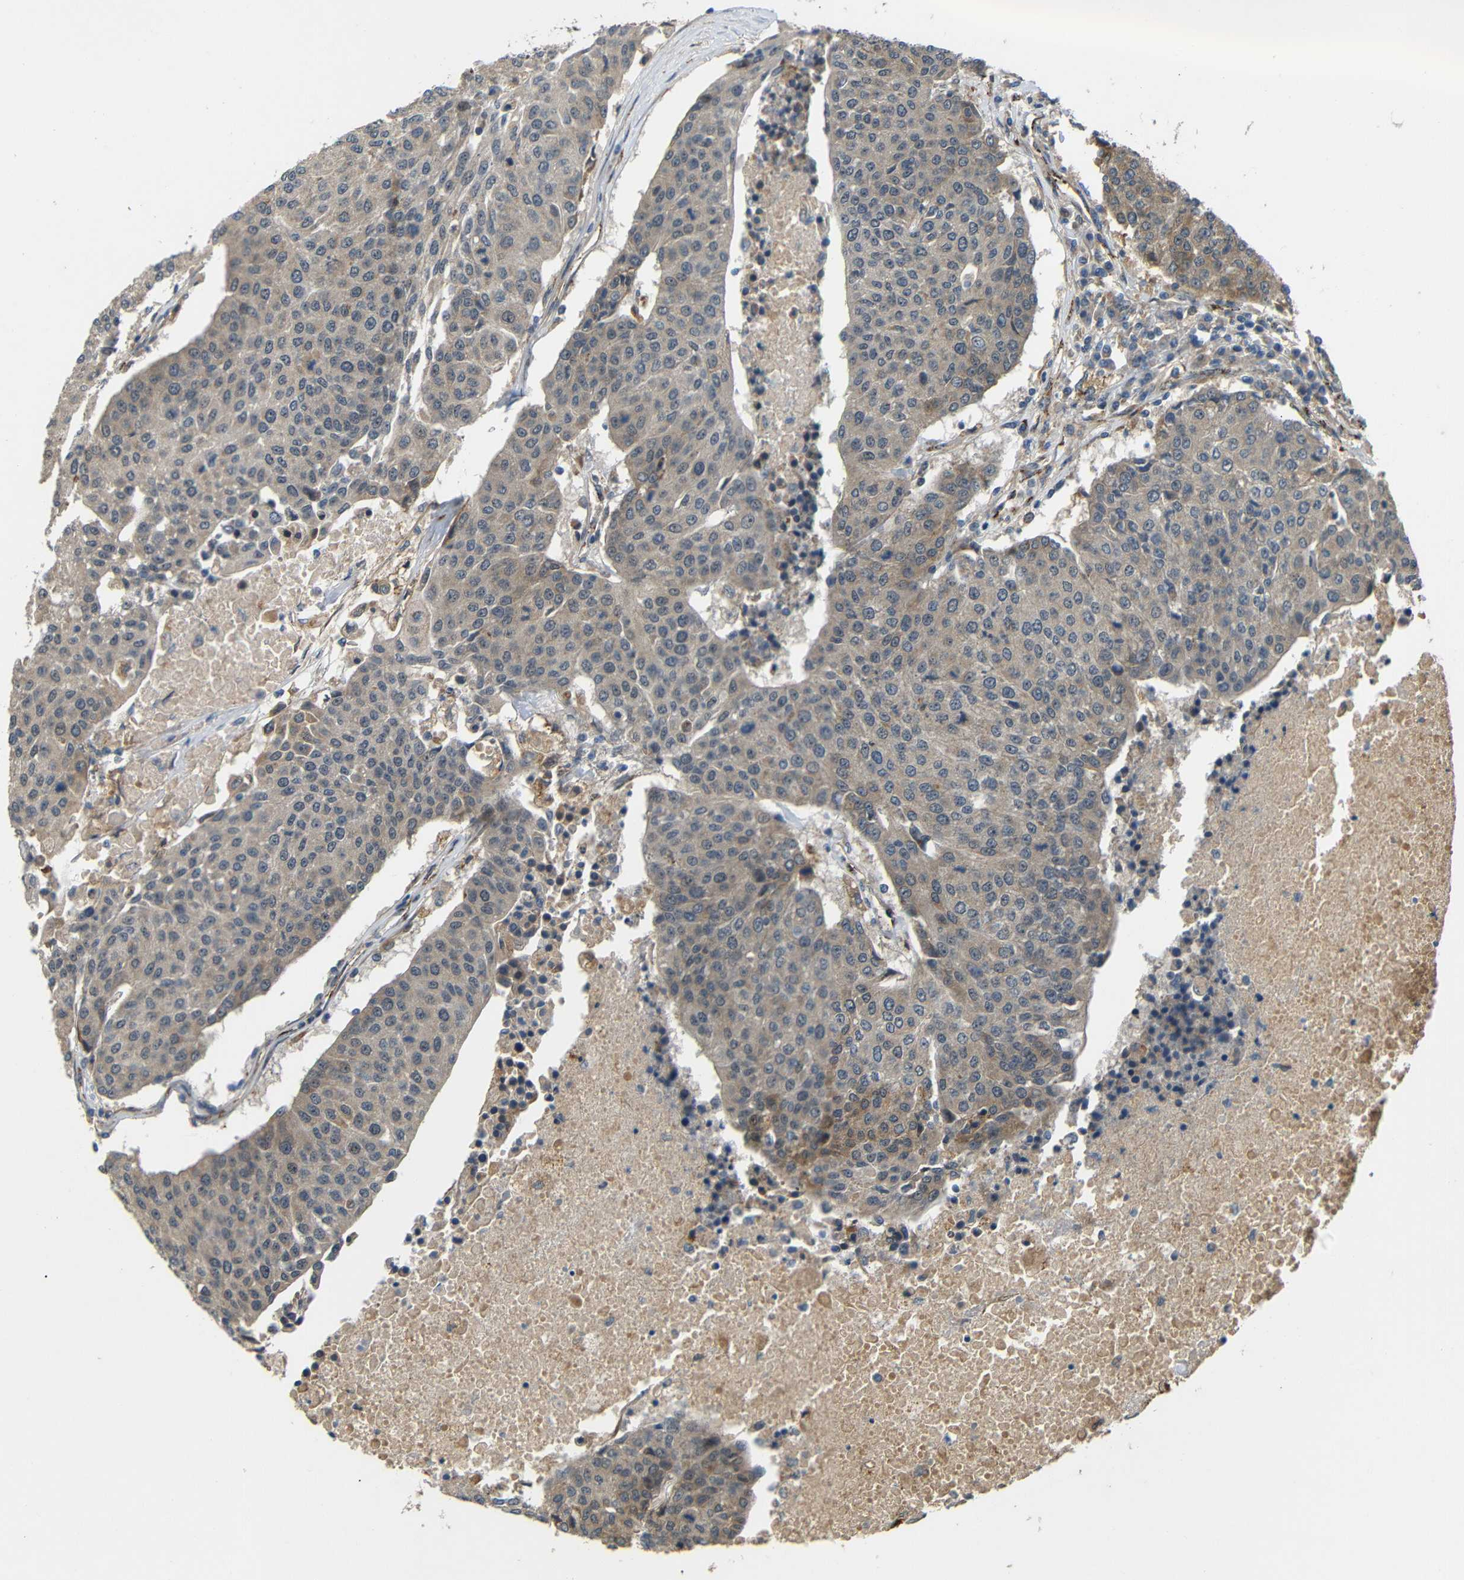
{"staining": {"intensity": "weak", "quantity": ">75%", "location": "cytoplasmic/membranous"}, "tissue": "urothelial cancer", "cell_type": "Tumor cells", "image_type": "cancer", "snomed": [{"axis": "morphology", "description": "Urothelial carcinoma, High grade"}, {"axis": "topography", "description": "Urinary bladder"}], "caption": "High-grade urothelial carcinoma was stained to show a protein in brown. There is low levels of weak cytoplasmic/membranous expression in about >75% of tumor cells.", "gene": "ATP7A", "patient": {"sex": "female", "age": 85}}